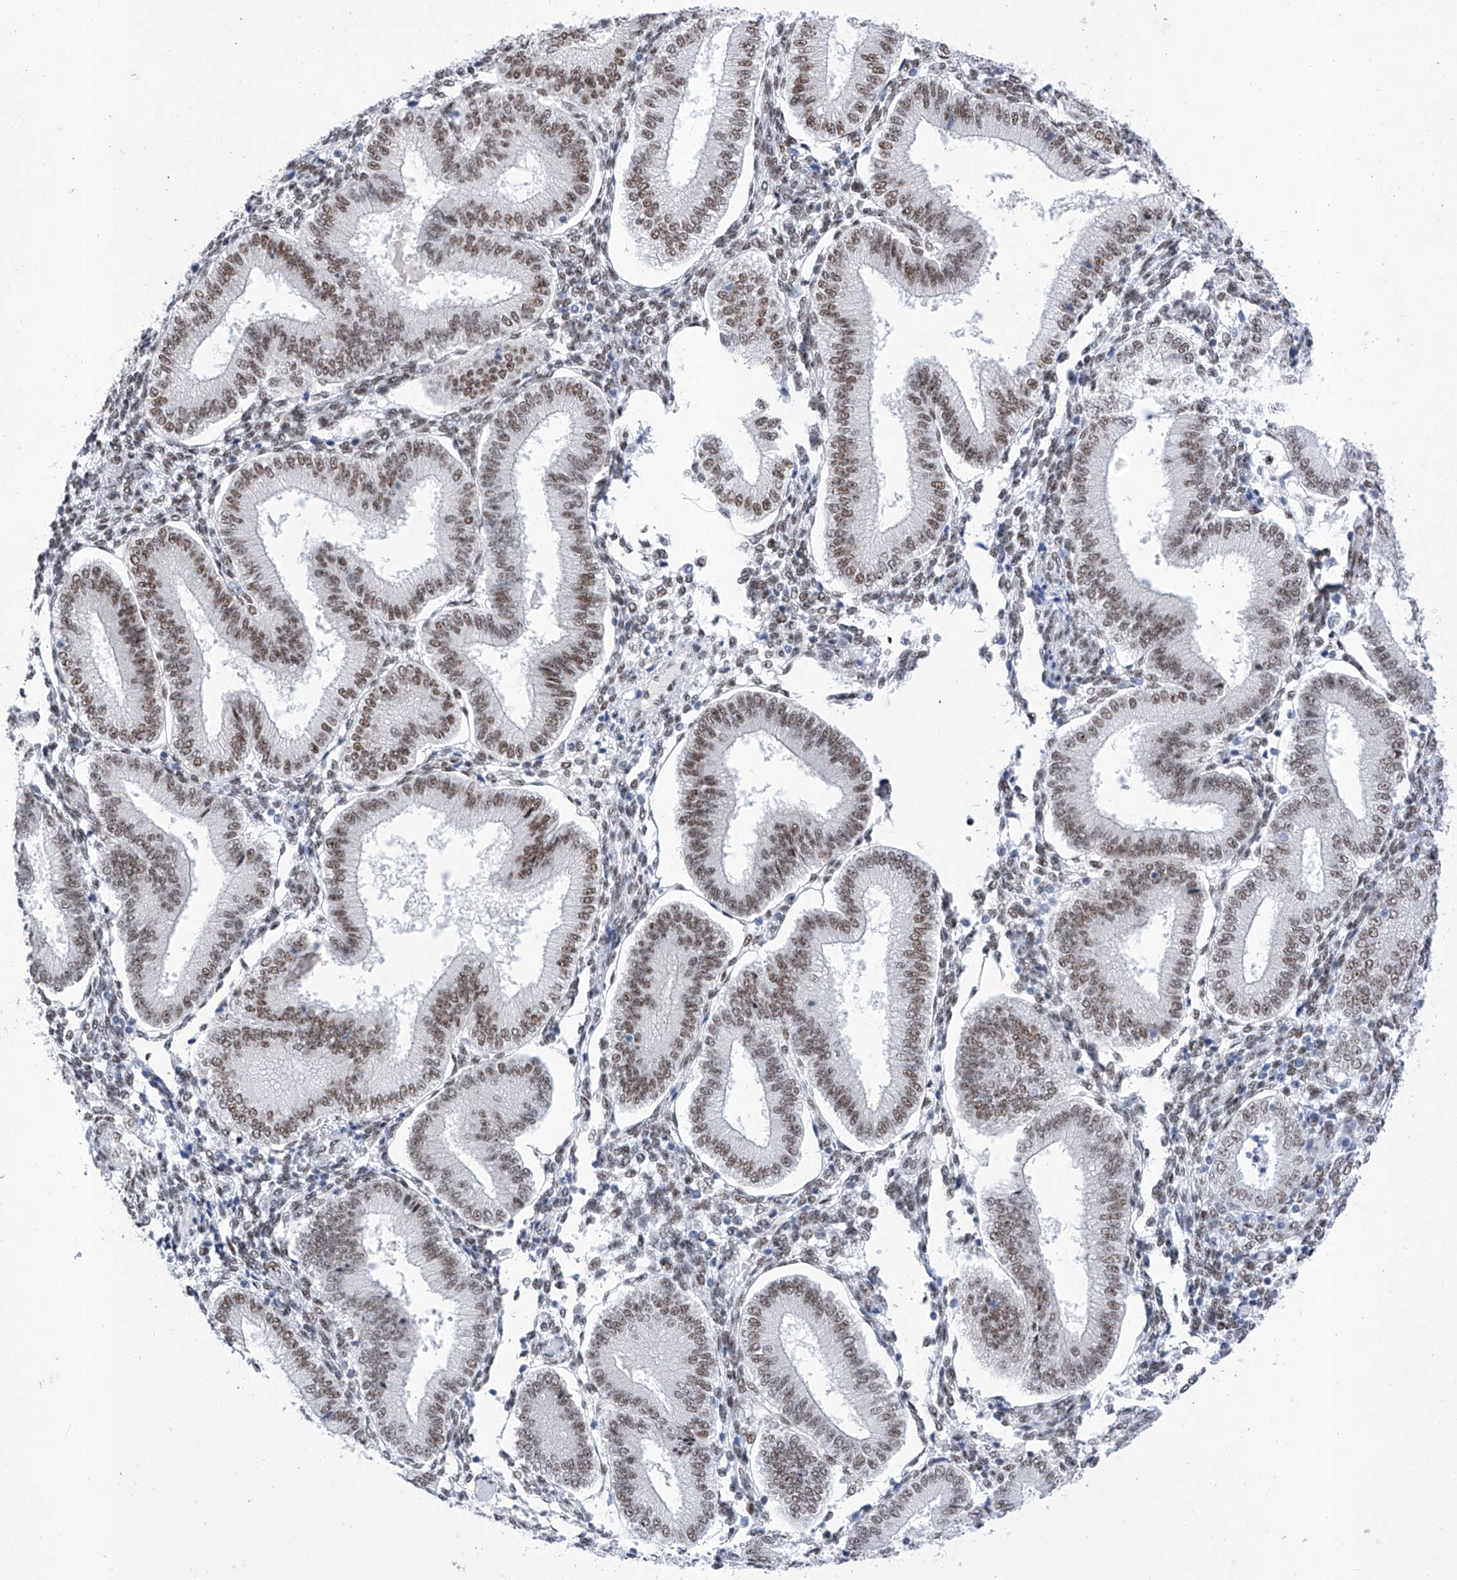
{"staining": {"intensity": "moderate", "quantity": "25%-75%", "location": "nuclear"}, "tissue": "endometrium", "cell_type": "Cells in endometrial stroma", "image_type": "normal", "snomed": [{"axis": "morphology", "description": "Normal tissue, NOS"}, {"axis": "topography", "description": "Endometrium"}], "caption": "Cells in endometrial stroma display medium levels of moderate nuclear staining in approximately 25%-75% of cells in unremarkable endometrium.", "gene": "ATN1", "patient": {"sex": "female", "age": 39}}